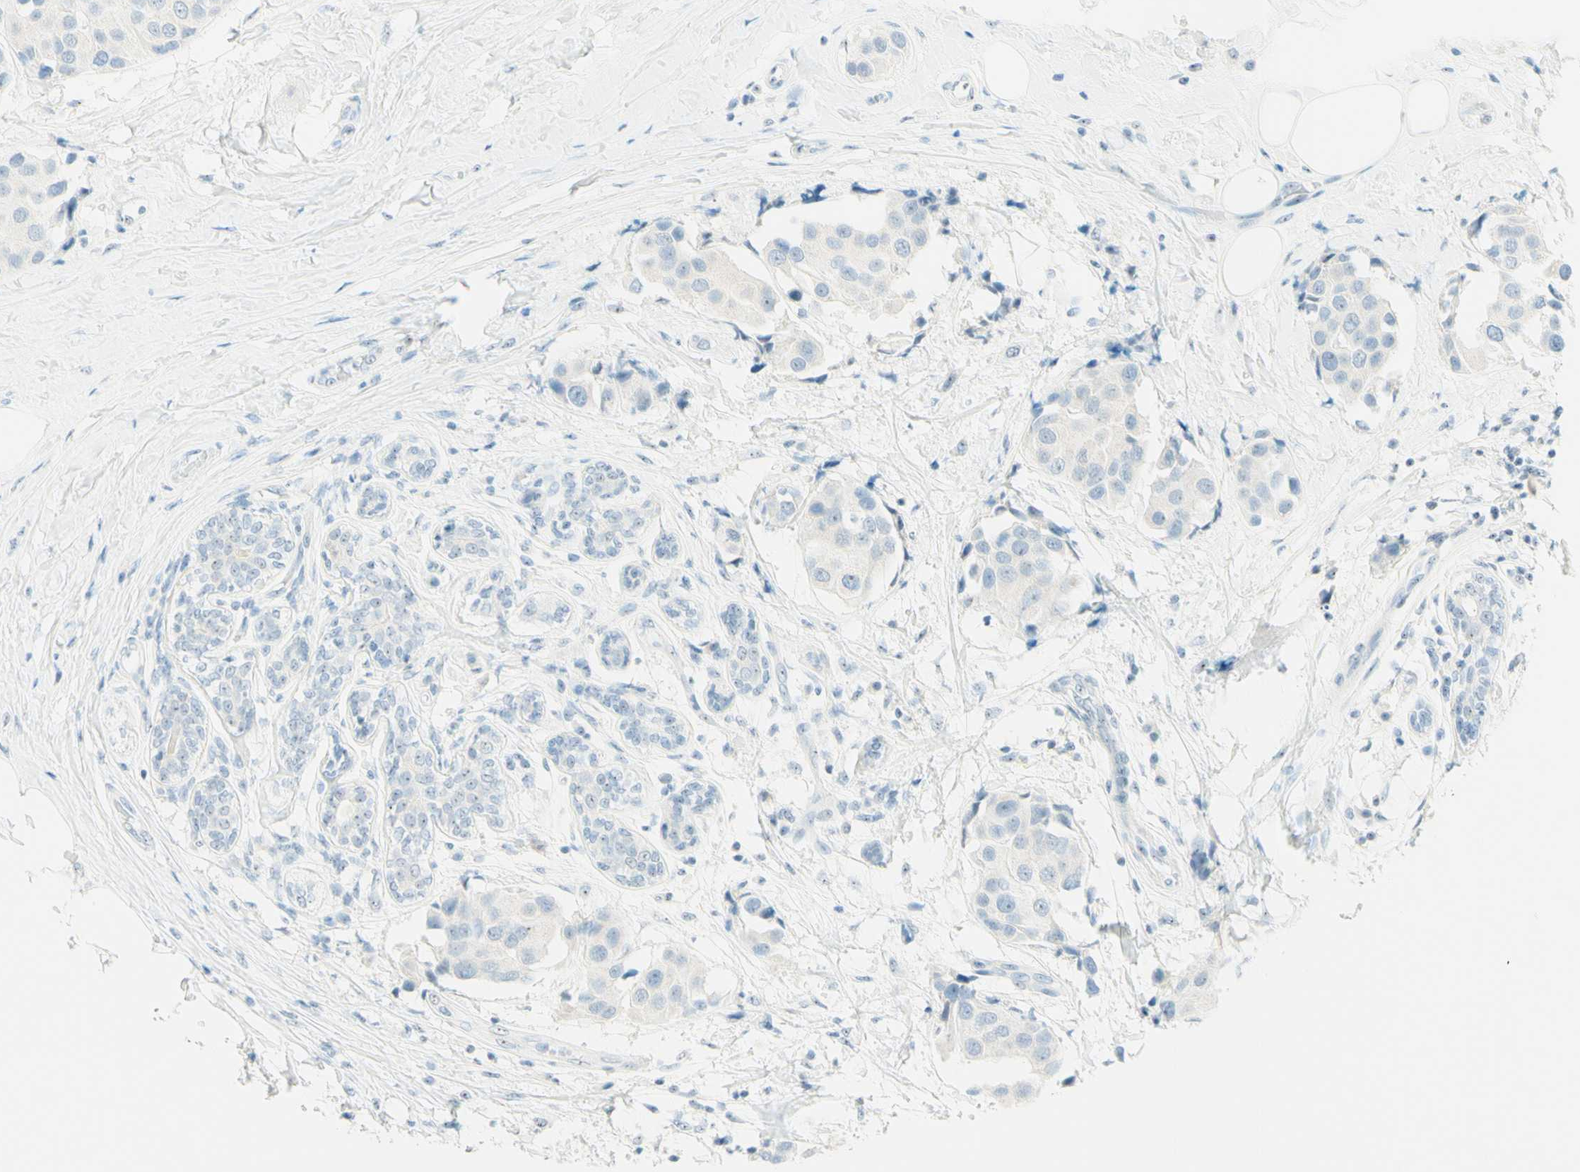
{"staining": {"intensity": "negative", "quantity": "none", "location": "none"}, "tissue": "breast cancer", "cell_type": "Tumor cells", "image_type": "cancer", "snomed": [{"axis": "morphology", "description": "Normal tissue, NOS"}, {"axis": "morphology", "description": "Duct carcinoma"}, {"axis": "topography", "description": "Breast"}], "caption": "This is an IHC image of invasive ductal carcinoma (breast). There is no positivity in tumor cells.", "gene": "FMR1NB", "patient": {"sex": "female", "age": 39}}